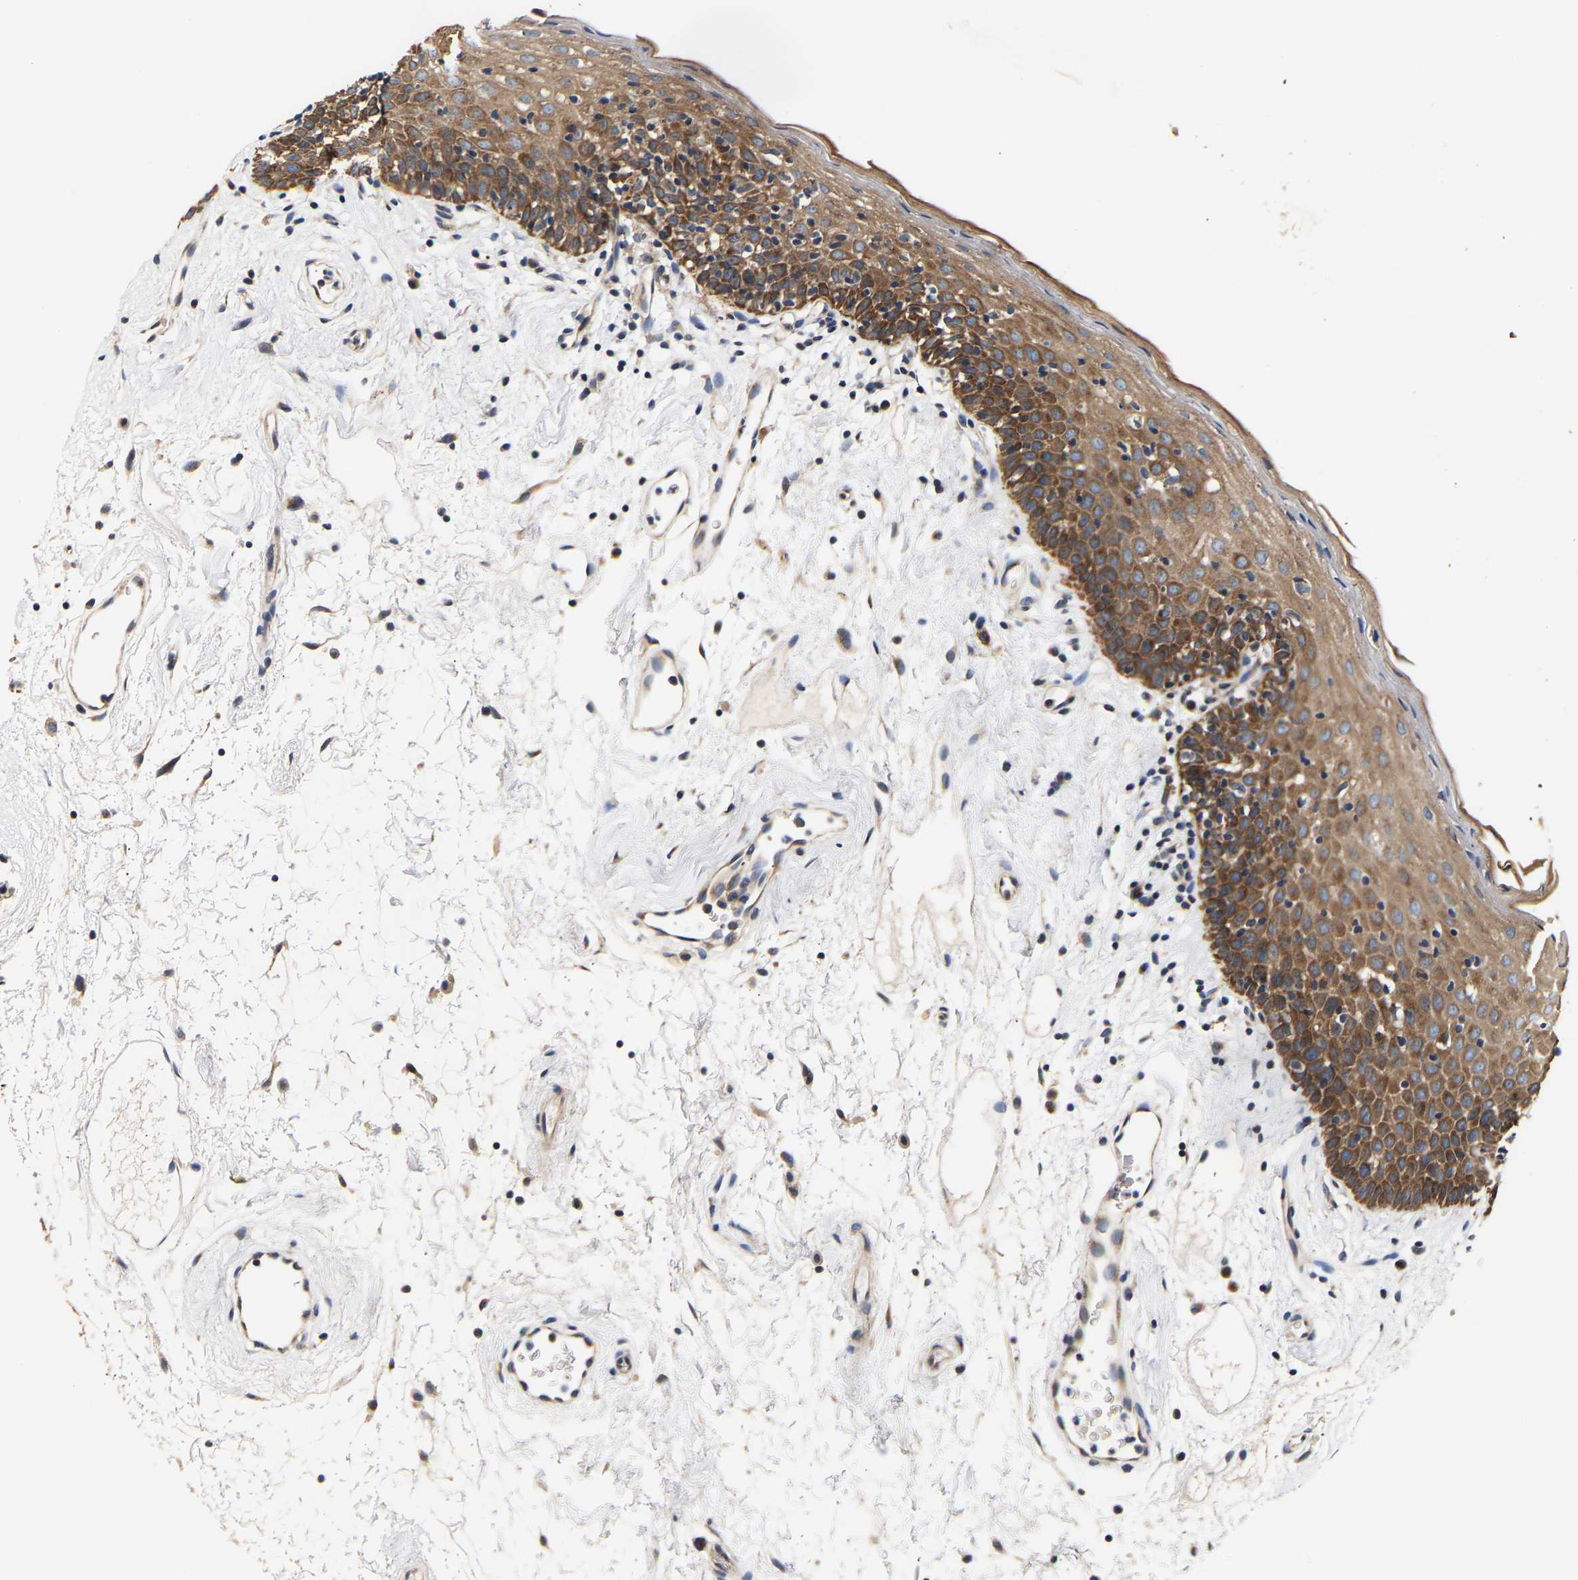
{"staining": {"intensity": "moderate", "quantity": ">75%", "location": "cytoplasmic/membranous"}, "tissue": "oral mucosa", "cell_type": "Squamous epithelial cells", "image_type": "normal", "snomed": [{"axis": "morphology", "description": "Normal tissue, NOS"}, {"axis": "topography", "description": "Oral tissue"}], "caption": "This is an image of IHC staining of benign oral mucosa, which shows moderate staining in the cytoplasmic/membranous of squamous epithelial cells.", "gene": "LRBA", "patient": {"sex": "male", "age": 66}}